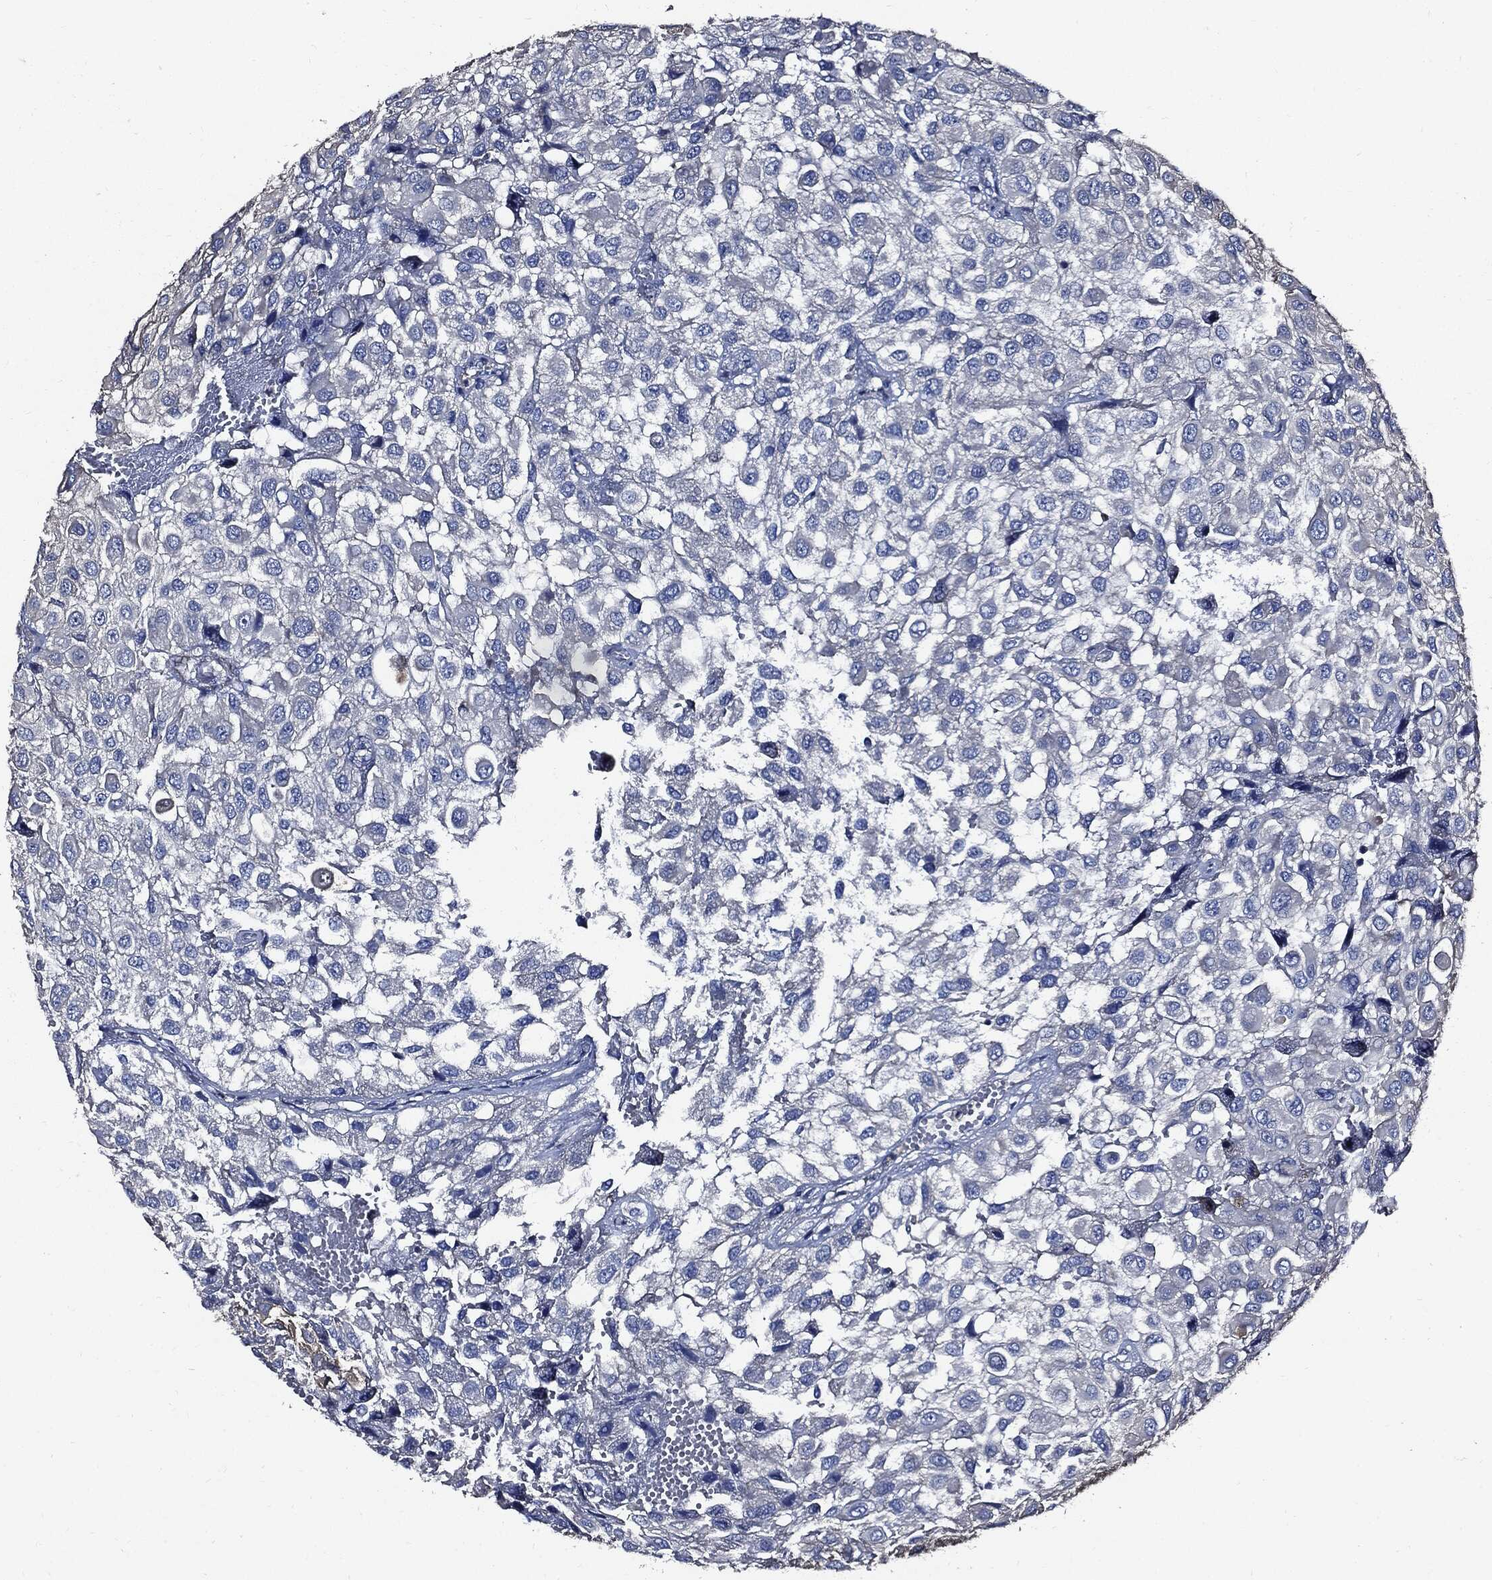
{"staining": {"intensity": "weak", "quantity": "25%-75%", "location": "cytoplasmic/membranous"}, "tissue": "urothelial cancer", "cell_type": "Tumor cells", "image_type": "cancer", "snomed": [{"axis": "morphology", "description": "Urothelial carcinoma, High grade"}, {"axis": "topography", "description": "Urinary bladder"}], "caption": "The photomicrograph demonstrates staining of urothelial cancer, revealing weak cytoplasmic/membranous protein staining (brown color) within tumor cells. (DAB IHC, brown staining for protein, blue staining for nuclei).", "gene": "PDCD6IP", "patient": {"sex": "male", "age": 56}}